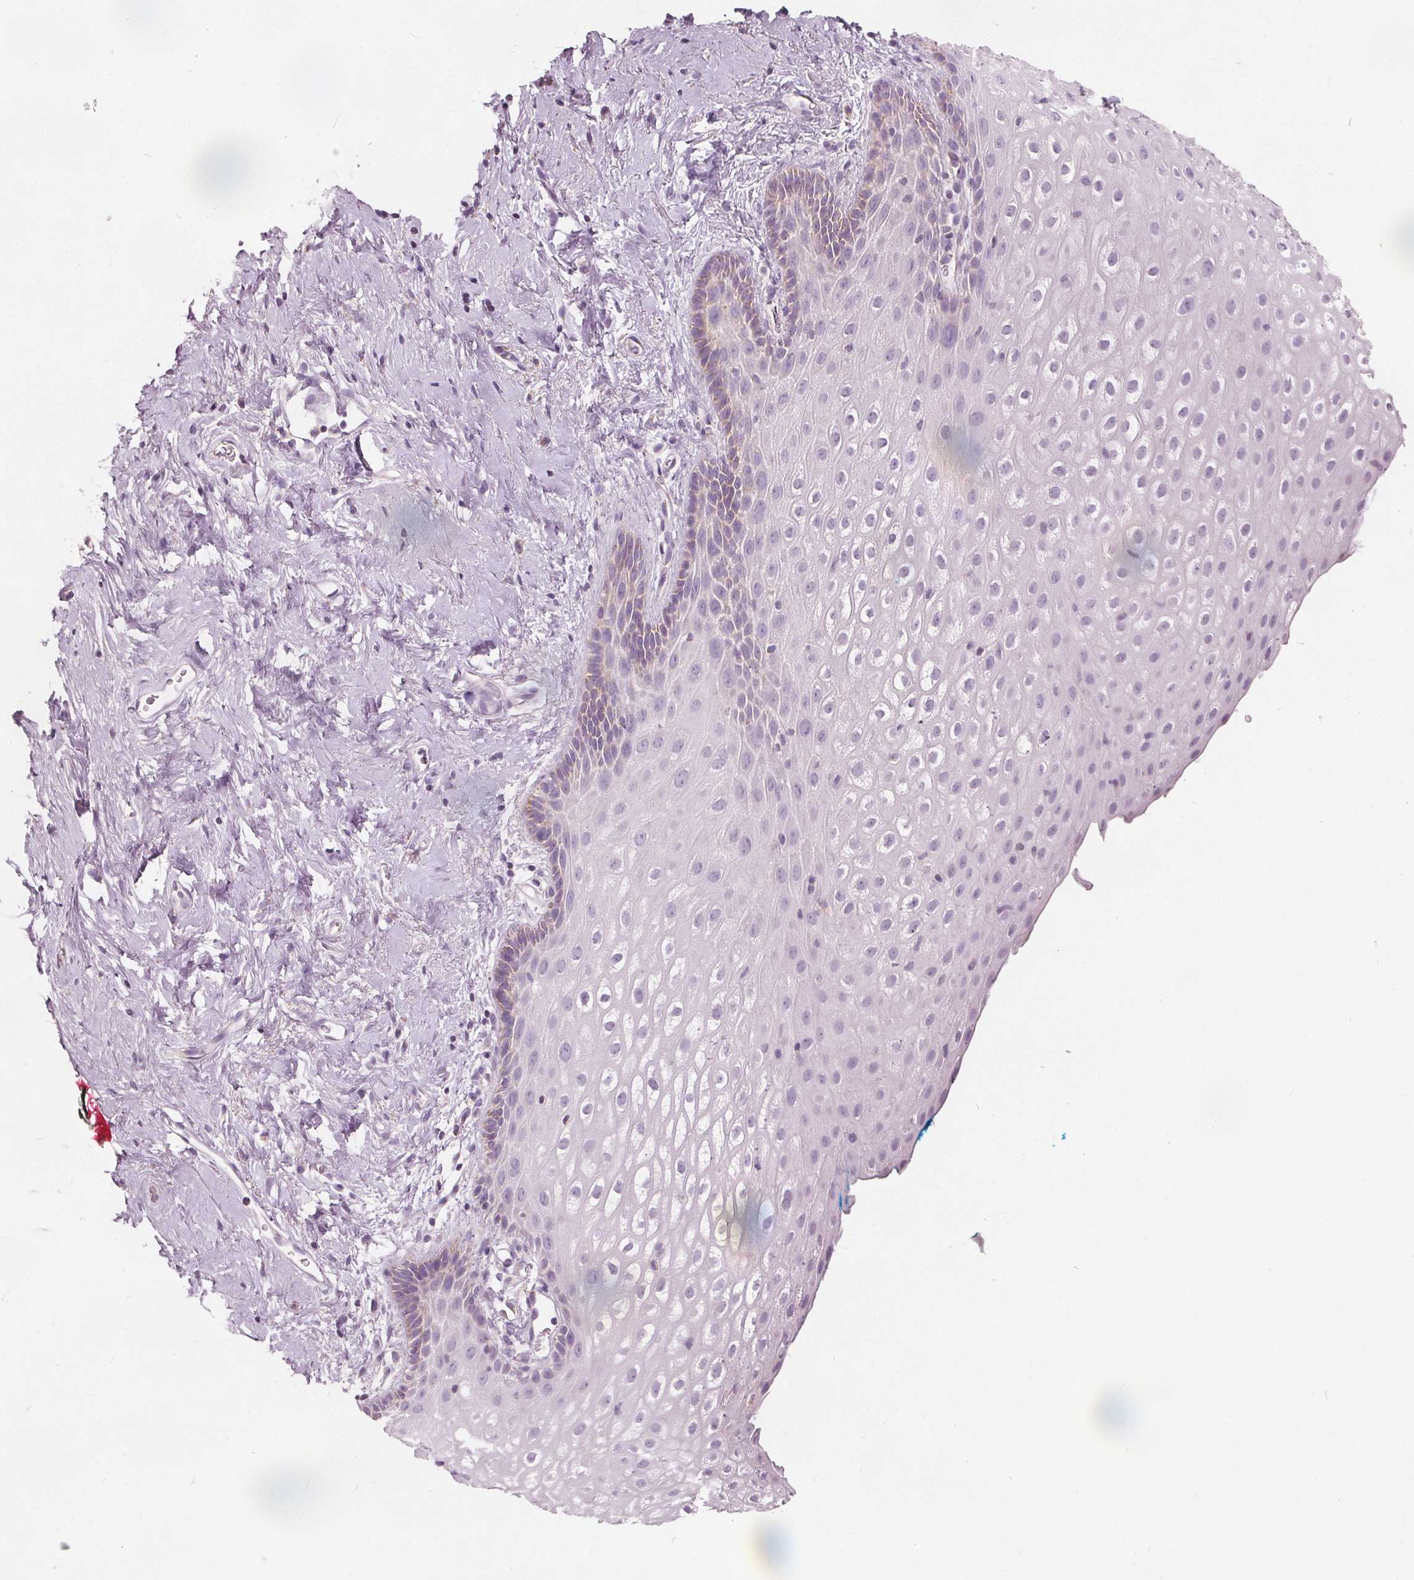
{"staining": {"intensity": "negative", "quantity": "none", "location": "none"}, "tissue": "vagina", "cell_type": "Squamous epithelial cells", "image_type": "normal", "snomed": [{"axis": "morphology", "description": "Normal tissue, NOS"}, {"axis": "morphology", "description": "Adenocarcinoma, NOS"}, {"axis": "topography", "description": "Rectum"}, {"axis": "topography", "description": "Vagina"}, {"axis": "topography", "description": "Peripheral nerve tissue"}], "caption": "IHC of normal vagina exhibits no positivity in squamous epithelial cells.", "gene": "ECI2", "patient": {"sex": "female", "age": 71}}